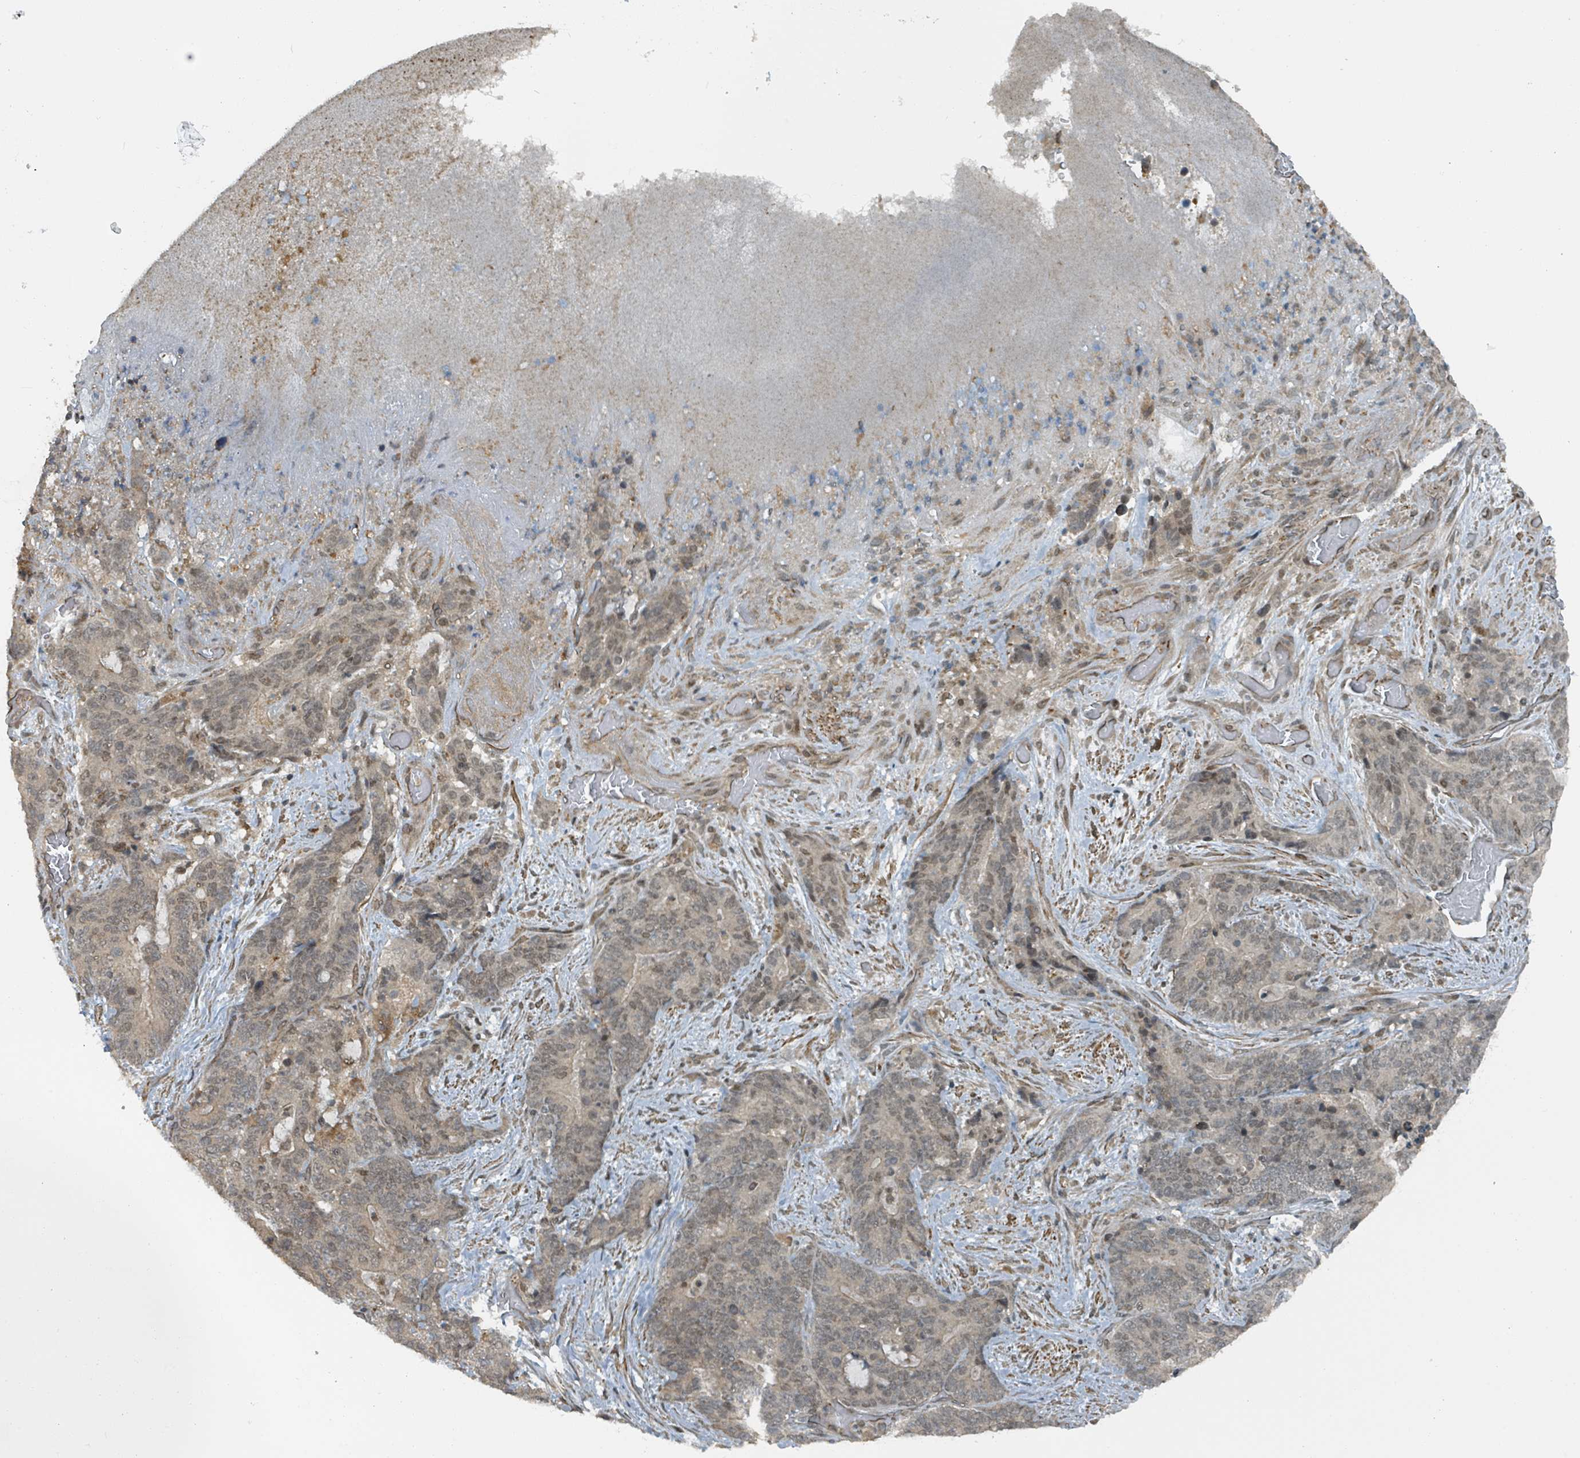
{"staining": {"intensity": "weak", "quantity": "<25%", "location": "nuclear"}, "tissue": "stomach cancer", "cell_type": "Tumor cells", "image_type": "cancer", "snomed": [{"axis": "morphology", "description": "Normal tissue, NOS"}, {"axis": "morphology", "description": "Adenocarcinoma, NOS"}, {"axis": "topography", "description": "Stomach"}], "caption": "High power microscopy image of an immunohistochemistry (IHC) histopathology image of stomach cancer (adenocarcinoma), revealing no significant expression in tumor cells. (DAB (3,3'-diaminobenzidine) immunohistochemistry visualized using brightfield microscopy, high magnification).", "gene": "PHIP", "patient": {"sex": "female", "age": 64}}